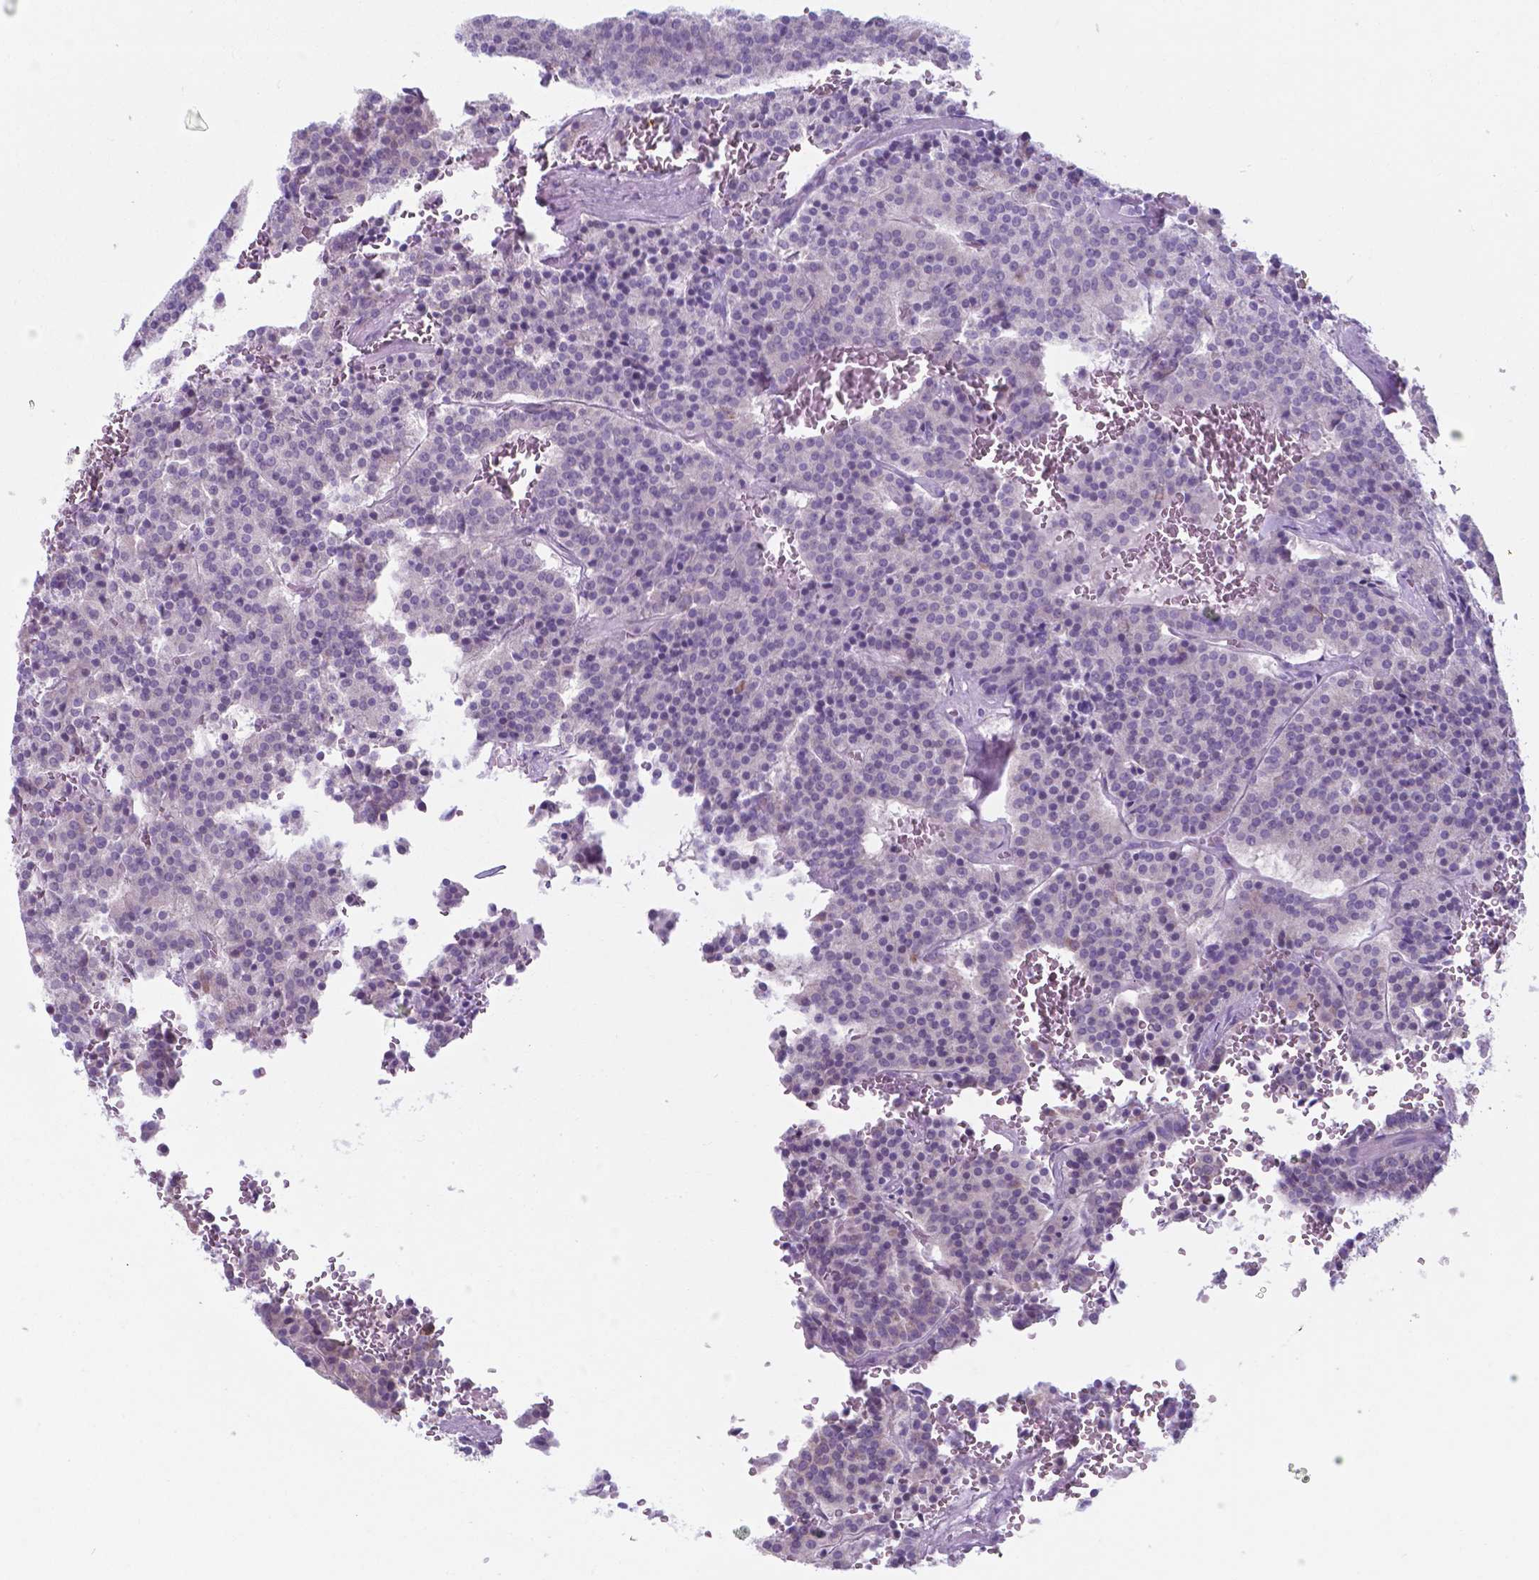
{"staining": {"intensity": "negative", "quantity": "none", "location": "none"}, "tissue": "carcinoid", "cell_type": "Tumor cells", "image_type": "cancer", "snomed": [{"axis": "morphology", "description": "Carcinoid, malignant, NOS"}, {"axis": "topography", "description": "Lung"}], "caption": "This is an immunohistochemistry photomicrograph of carcinoid. There is no positivity in tumor cells.", "gene": "AP5B1", "patient": {"sex": "male", "age": 70}}